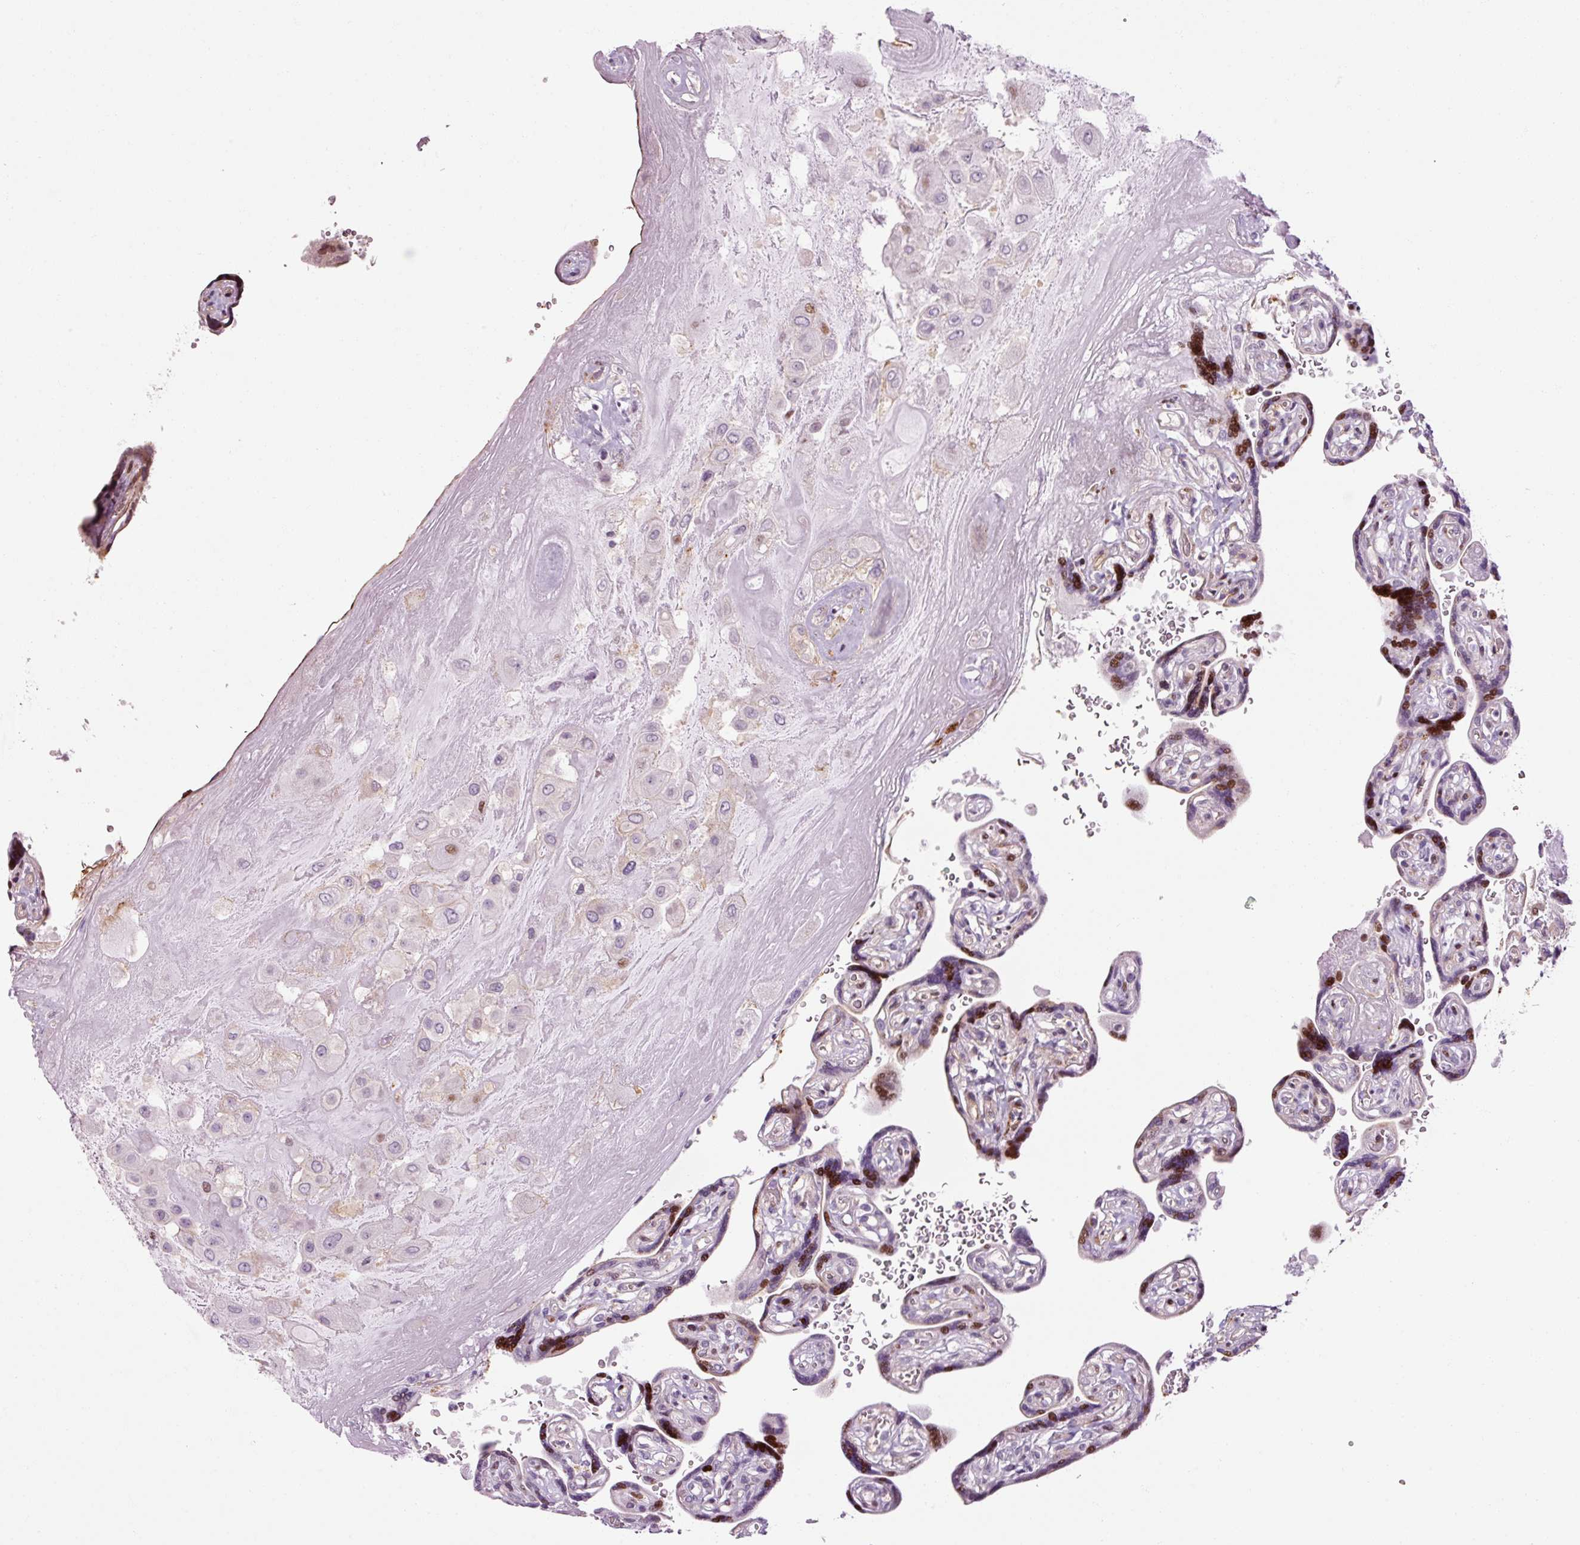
{"staining": {"intensity": "moderate", "quantity": "<25%", "location": "nuclear"}, "tissue": "placenta", "cell_type": "Decidual cells", "image_type": "normal", "snomed": [{"axis": "morphology", "description": "Normal tissue, NOS"}, {"axis": "topography", "description": "Placenta"}], "caption": "Immunohistochemistry (IHC) image of normal placenta: human placenta stained using IHC displays low levels of moderate protein expression localized specifically in the nuclear of decidual cells, appearing as a nuclear brown color.", "gene": "ANKRD20A1", "patient": {"sex": "female", "age": 32}}